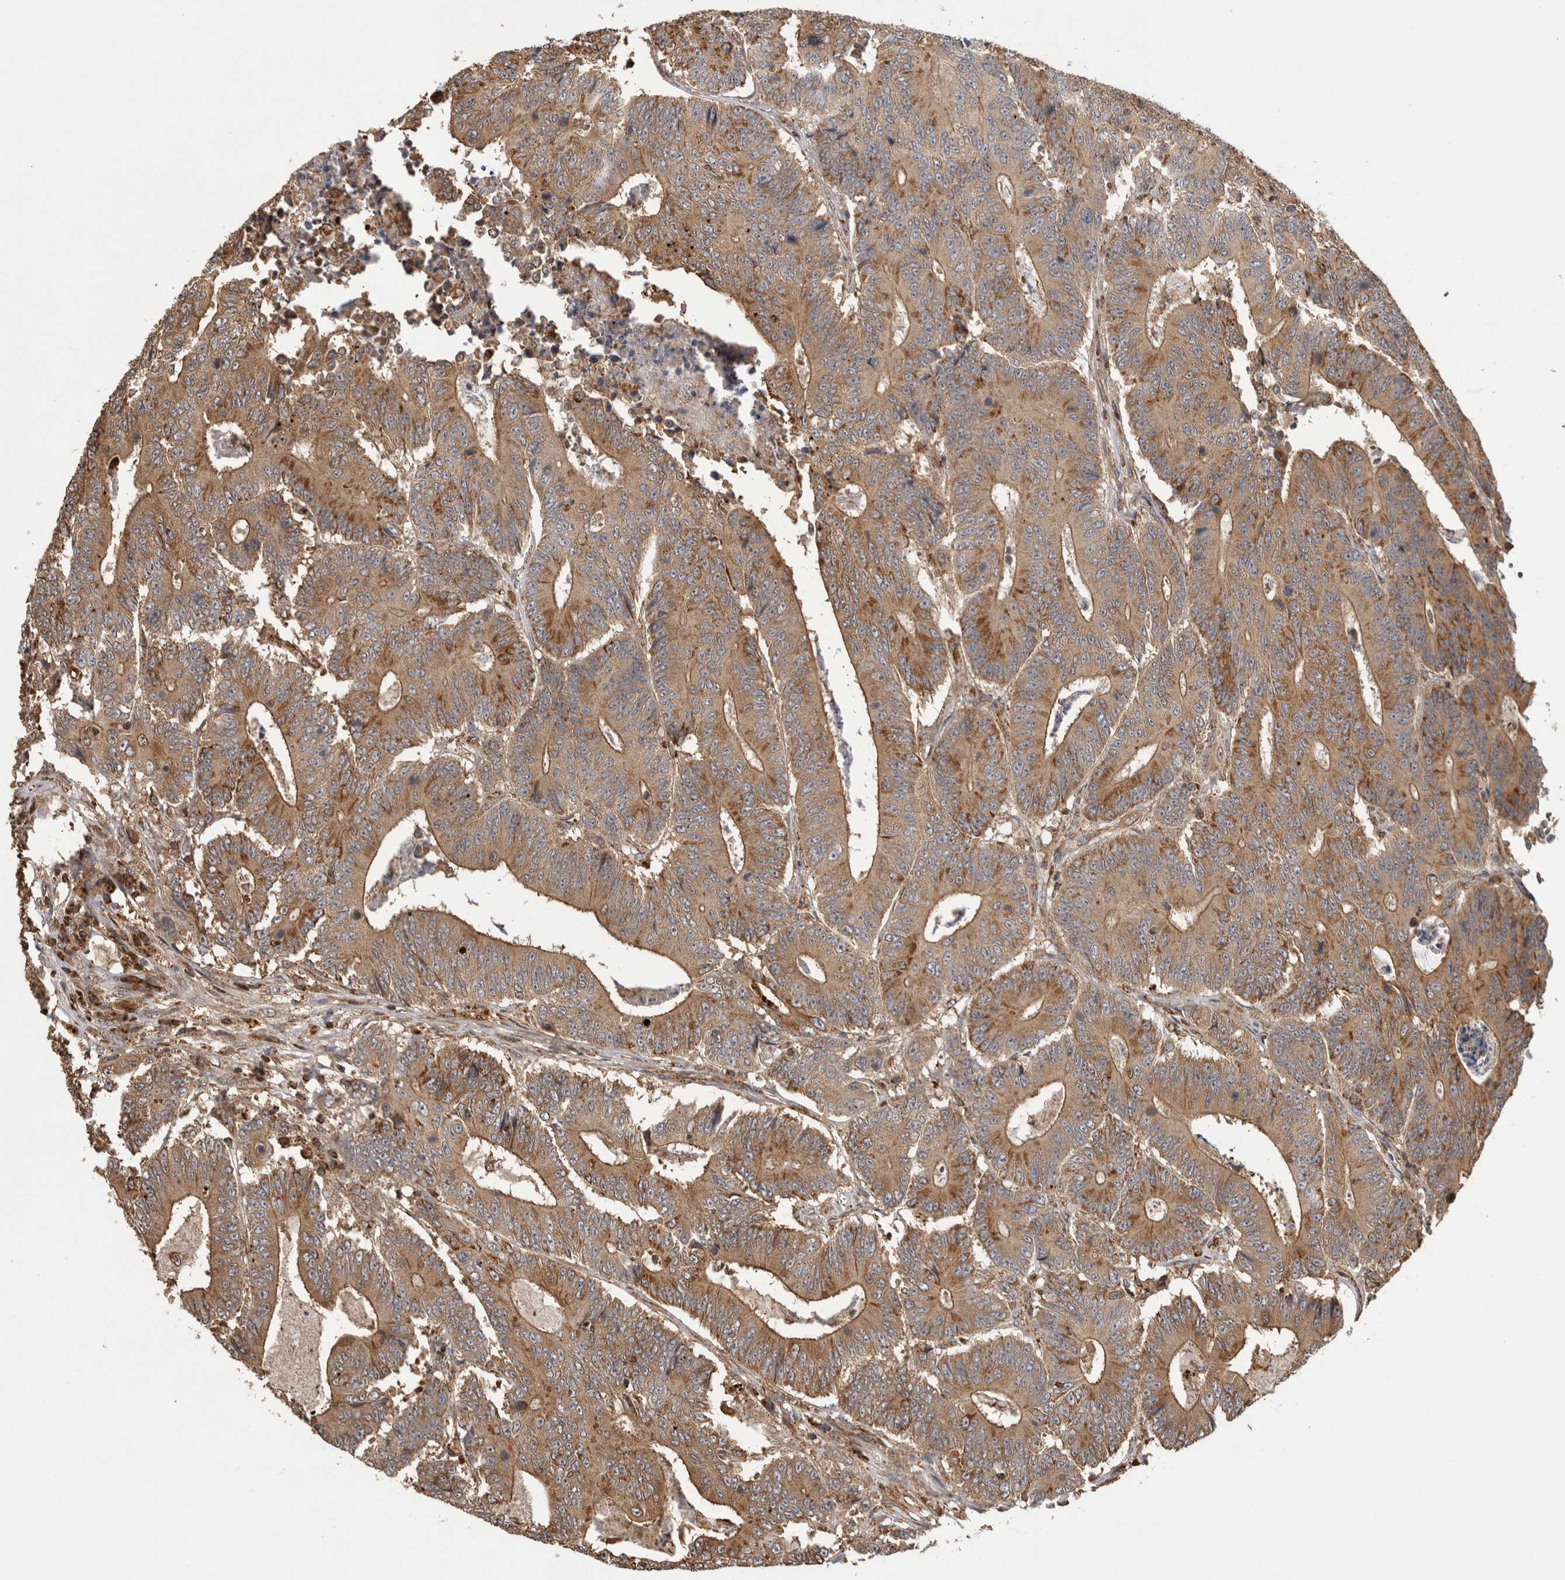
{"staining": {"intensity": "weak", "quantity": ">75%", "location": "cytoplasmic/membranous"}, "tissue": "colorectal cancer", "cell_type": "Tumor cells", "image_type": "cancer", "snomed": [{"axis": "morphology", "description": "Adenocarcinoma, NOS"}, {"axis": "topography", "description": "Colon"}], "caption": "Immunohistochemical staining of colorectal cancer (adenocarcinoma) shows low levels of weak cytoplasmic/membranous staining in approximately >75% of tumor cells.", "gene": "IMMP2L", "patient": {"sex": "male", "age": 83}}